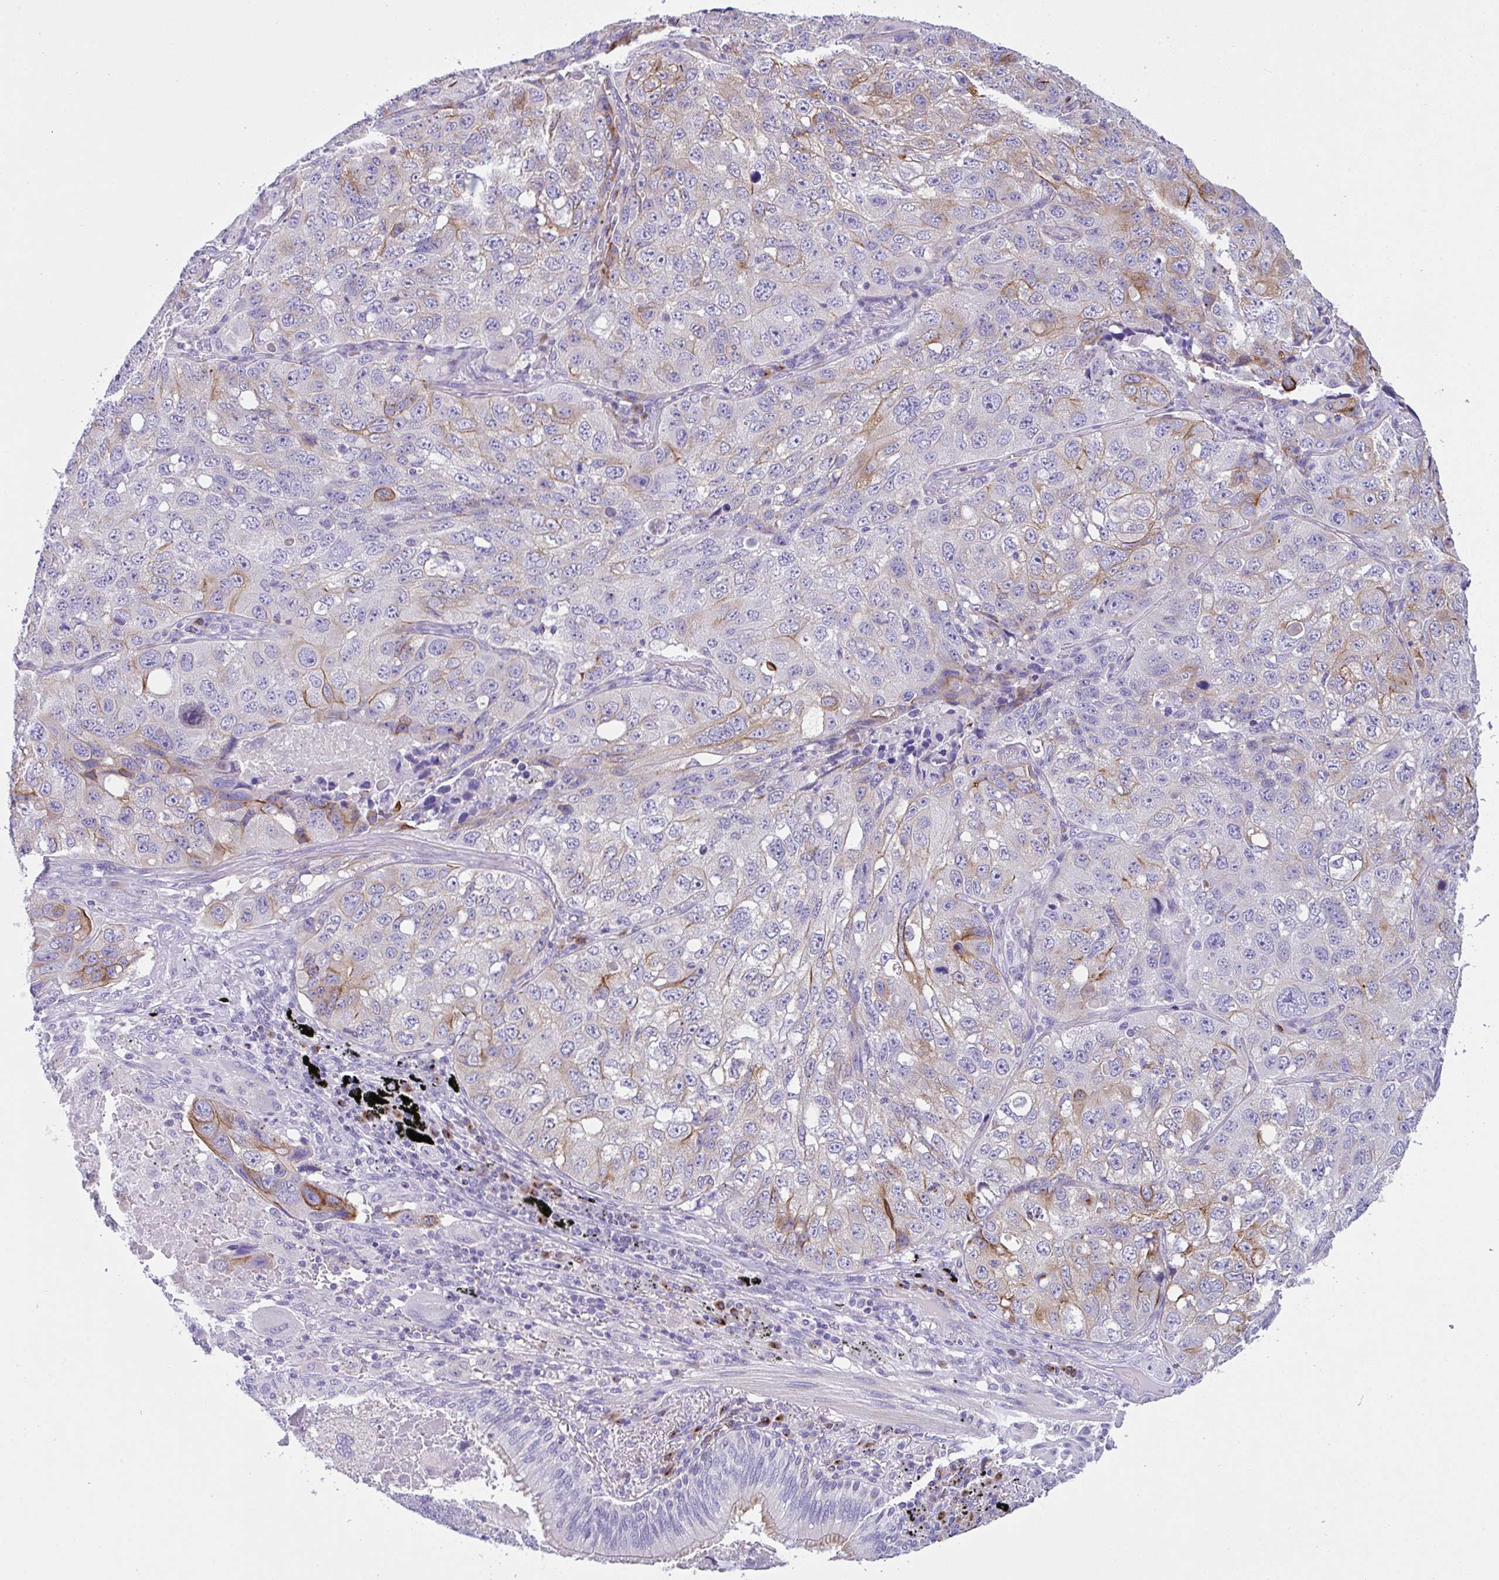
{"staining": {"intensity": "moderate", "quantity": "<25%", "location": "cytoplasmic/membranous"}, "tissue": "lung cancer", "cell_type": "Tumor cells", "image_type": "cancer", "snomed": [{"axis": "morphology", "description": "Squamous cell carcinoma, NOS"}, {"axis": "topography", "description": "Lung"}], "caption": "Squamous cell carcinoma (lung) stained with immunohistochemistry exhibits moderate cytoplasmic/membranous expression in approximately <25% of tumor cells. Using DAB (3,3'-diaminobenzidine) (brown) and hematoxylin (blue) stains, captured at high magnification using brightfield microscopy.", "gene": "FBXL20", "patient": {"sex": "male", "age": 60}}